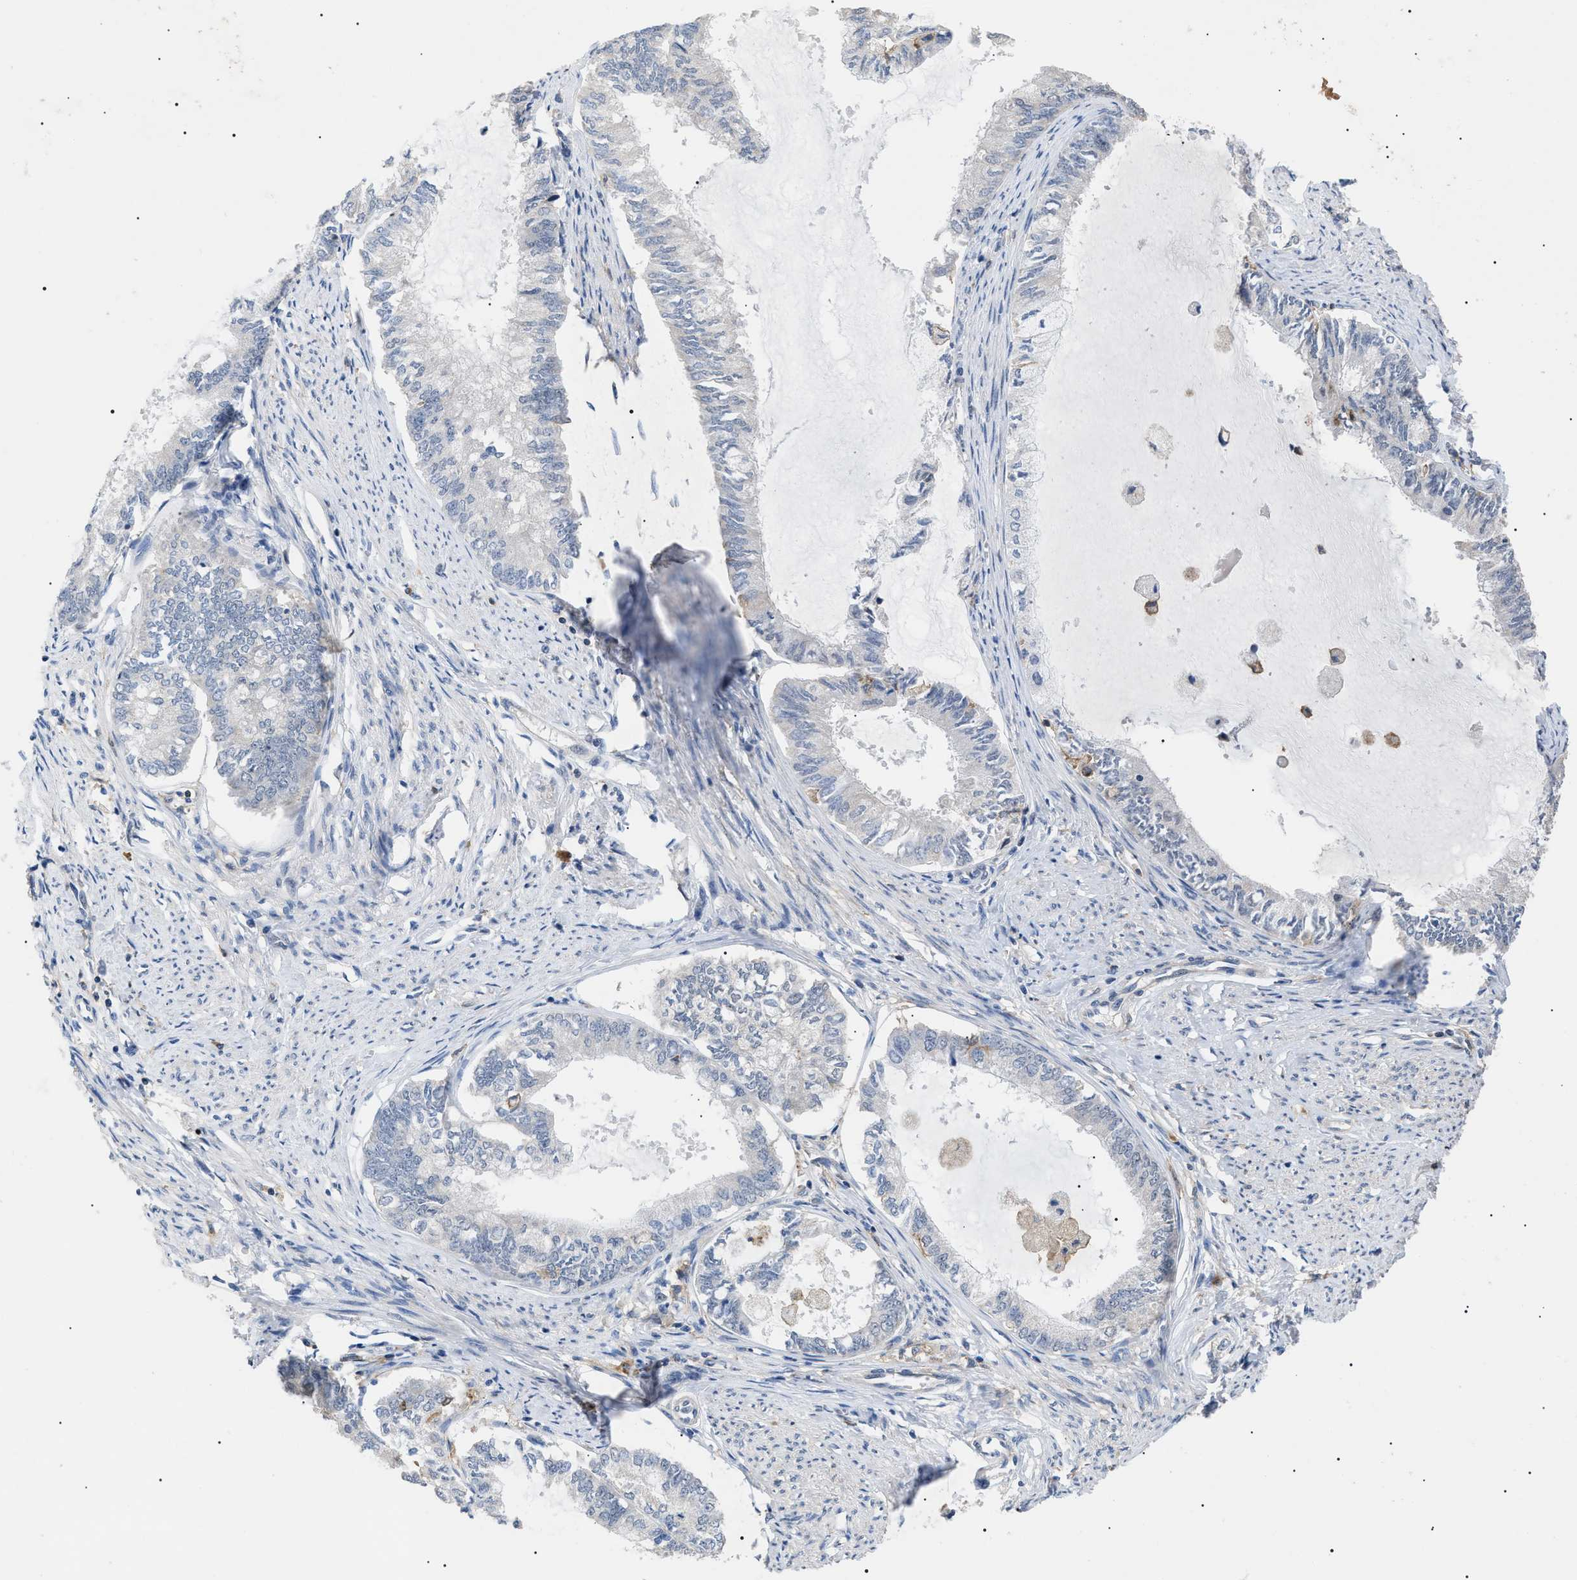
{"staining": {"intensity": "negative", "quantity": "none", "location": "none"}, "tissue": "endometrial cancer", "cell_type": "Tumor cells", "image_type": "cancer", "snomed": [{"axis": "morphology", "description": "Adenocarcinoma, NOS"}, {"axis": "topography", "description": "Endometrium"}], "caption": "A photomicrograph of human endometrial adenocarcinoma is negative for staining in tumor cells. Nuclei are stained in blue.", "gene": "CD300A", "patient": {"sex": "female", "age": 86}}